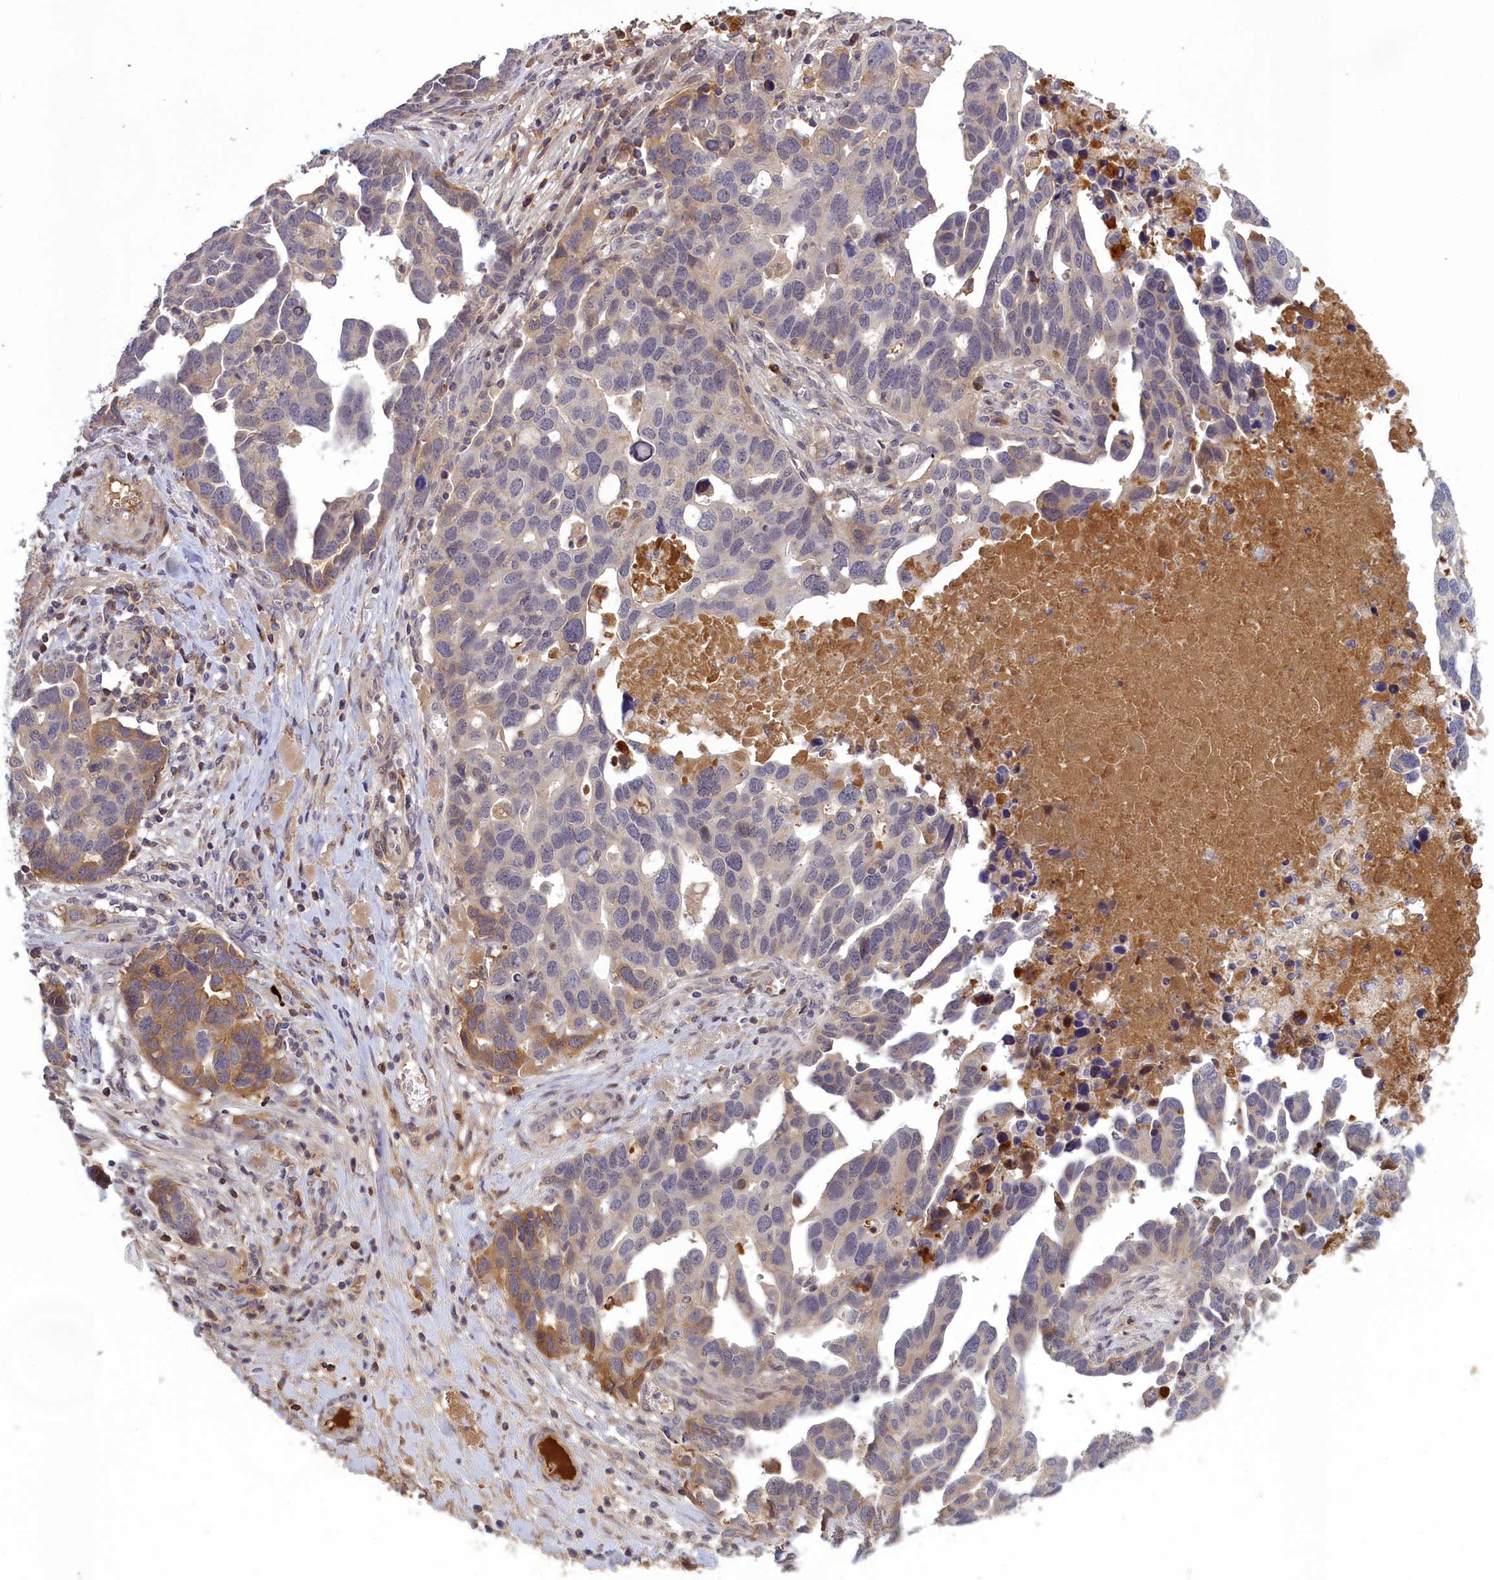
{"staining": {"intensity": "moderate", "quantity": "<25%", "location": "cytoplasmic/membranous"}, "tissue": "ovarian cancer", "cell_type": "Tumor cells", "image_type": "cancer", "snomed": [{"axis": "morphology", "description": "Cystadenocarcinoma, serous, NOS"}, {"axis": "topography", "description": "Ovary"}], "caption": "Protein expression analysis of human ovarian serous cystadenocarcinoma reveals moderate cytoplasmic/membranous positivity in approximately <25% of tumor cells. The staining was performed using DAB, with brown indicating positive protein expression. Nuclei are stained blue with hematoxylin.", "gene": "RRAD", "patient": {"sex": "female", "age": 54}}